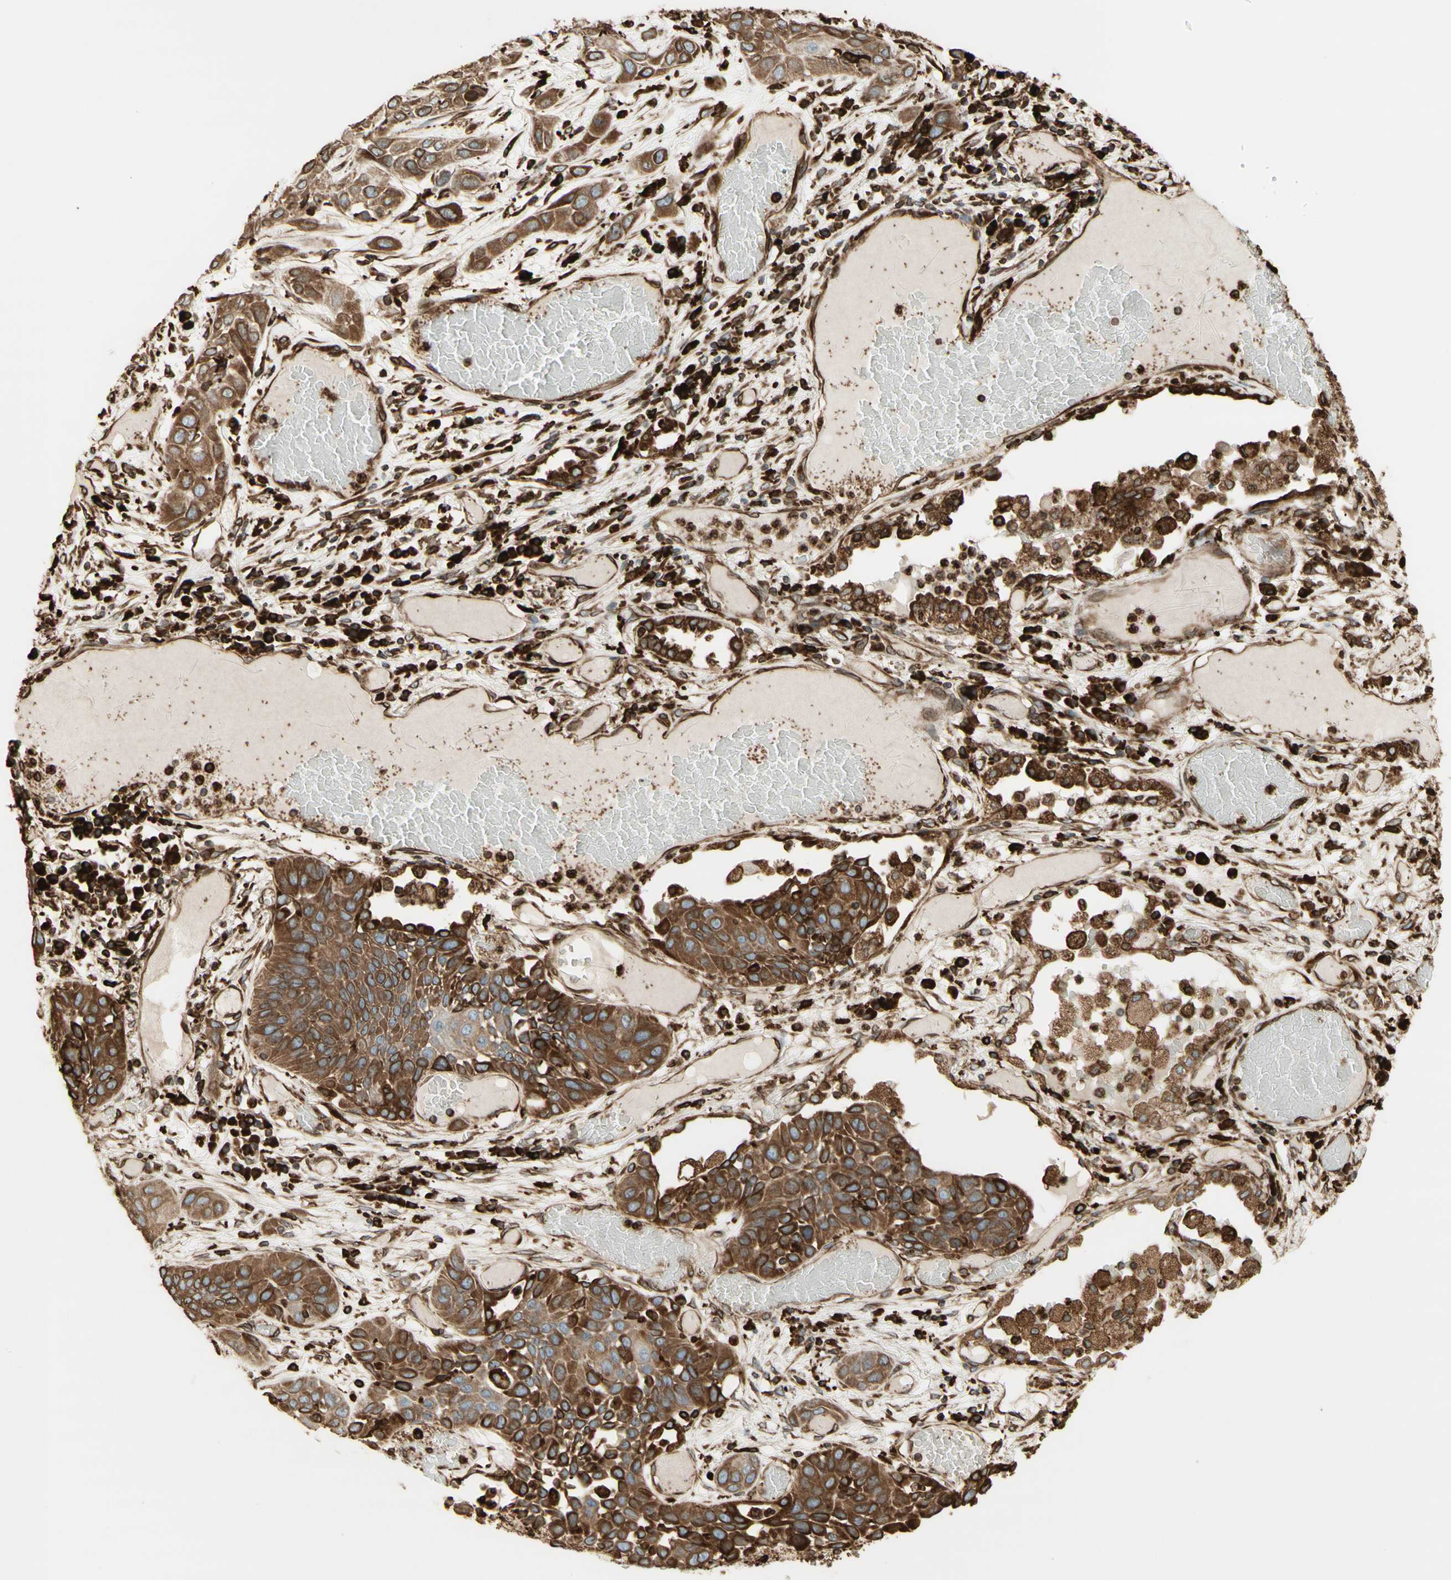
{"staining": {"intensity": "strong", "quantity": ">75%", "location": "cytoplasmic/membranous"}, "tissue": "lung cancer", "cell_type": "Tumor cells", "image_type": "cancer", "snomed": [{"axis": "morphology", "description": "Squamous cell carcinoma, NOS"}, {"axis": "topography", "description": "Lung"}], "caption": "Squamous cell carcinoma (lung) tissue shows strong cytoplasmic/membranous staining in approximately >75% of tumor cells, visualized by immunohistochemistry.", "gene": "CANX", "patient": {"sex": "male", "age": 71}}